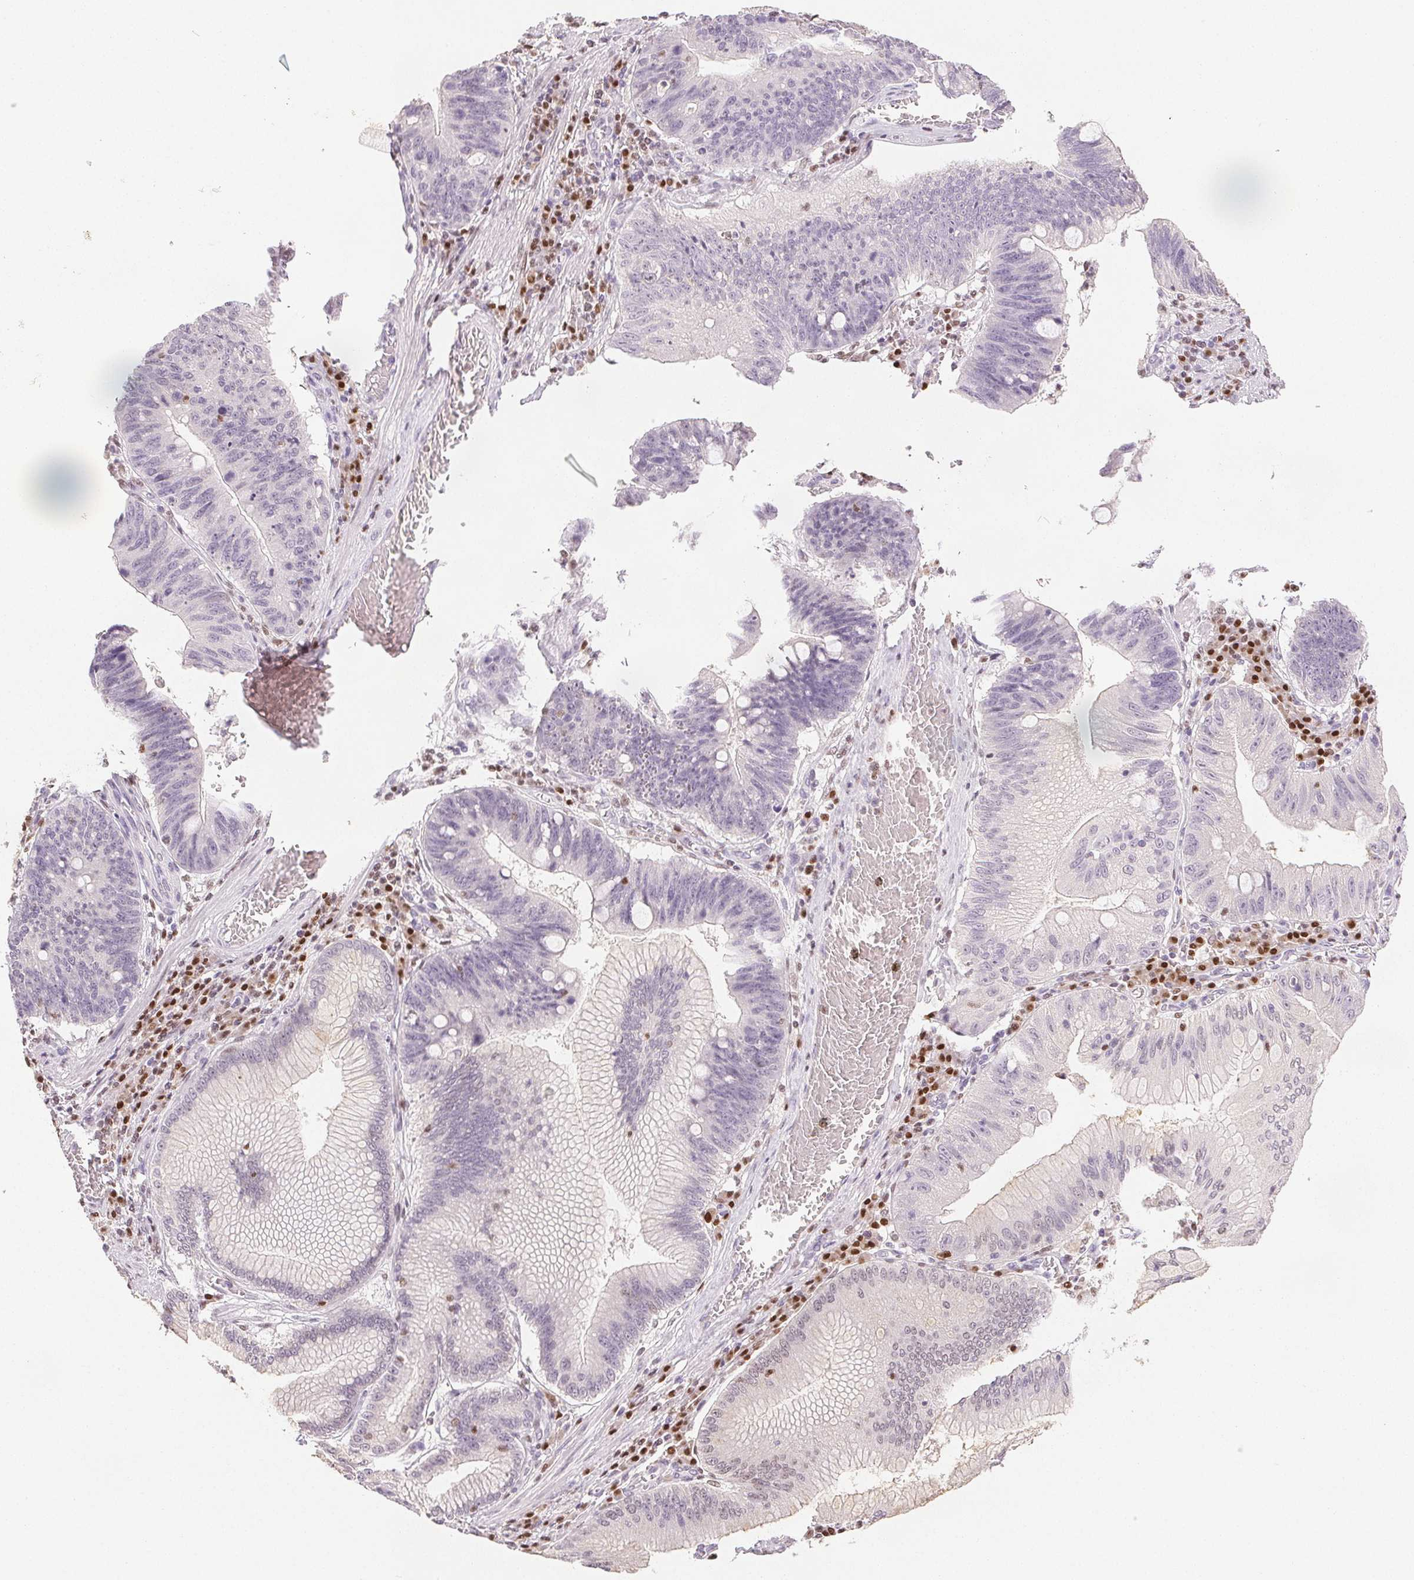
{"staining": {"intensity": "negative", "quantity": "none", "location": "none"}, "tissue": "stomach cancer", "cell_type": "Tumor cells", "image_type": "cancer", "snomed": [{"axis": "morphology", "description": "Adenocarcinoma, NOS"}, {"axis": "topography", "description": "Stomach"}], "caption": "Stomach cancer (adenocarcinoma) was stained to show a protein in brown. There is no significant positivity in tumor cells. (Stains: DAB (3,3'-diaminobenzidine) immunohistochemistry with hematoxylin counter stain, Microscopy: brightfield microscopy at high magnification).", "gene": "RUNX2", "patient": {"sex": "male", "age": 59}}